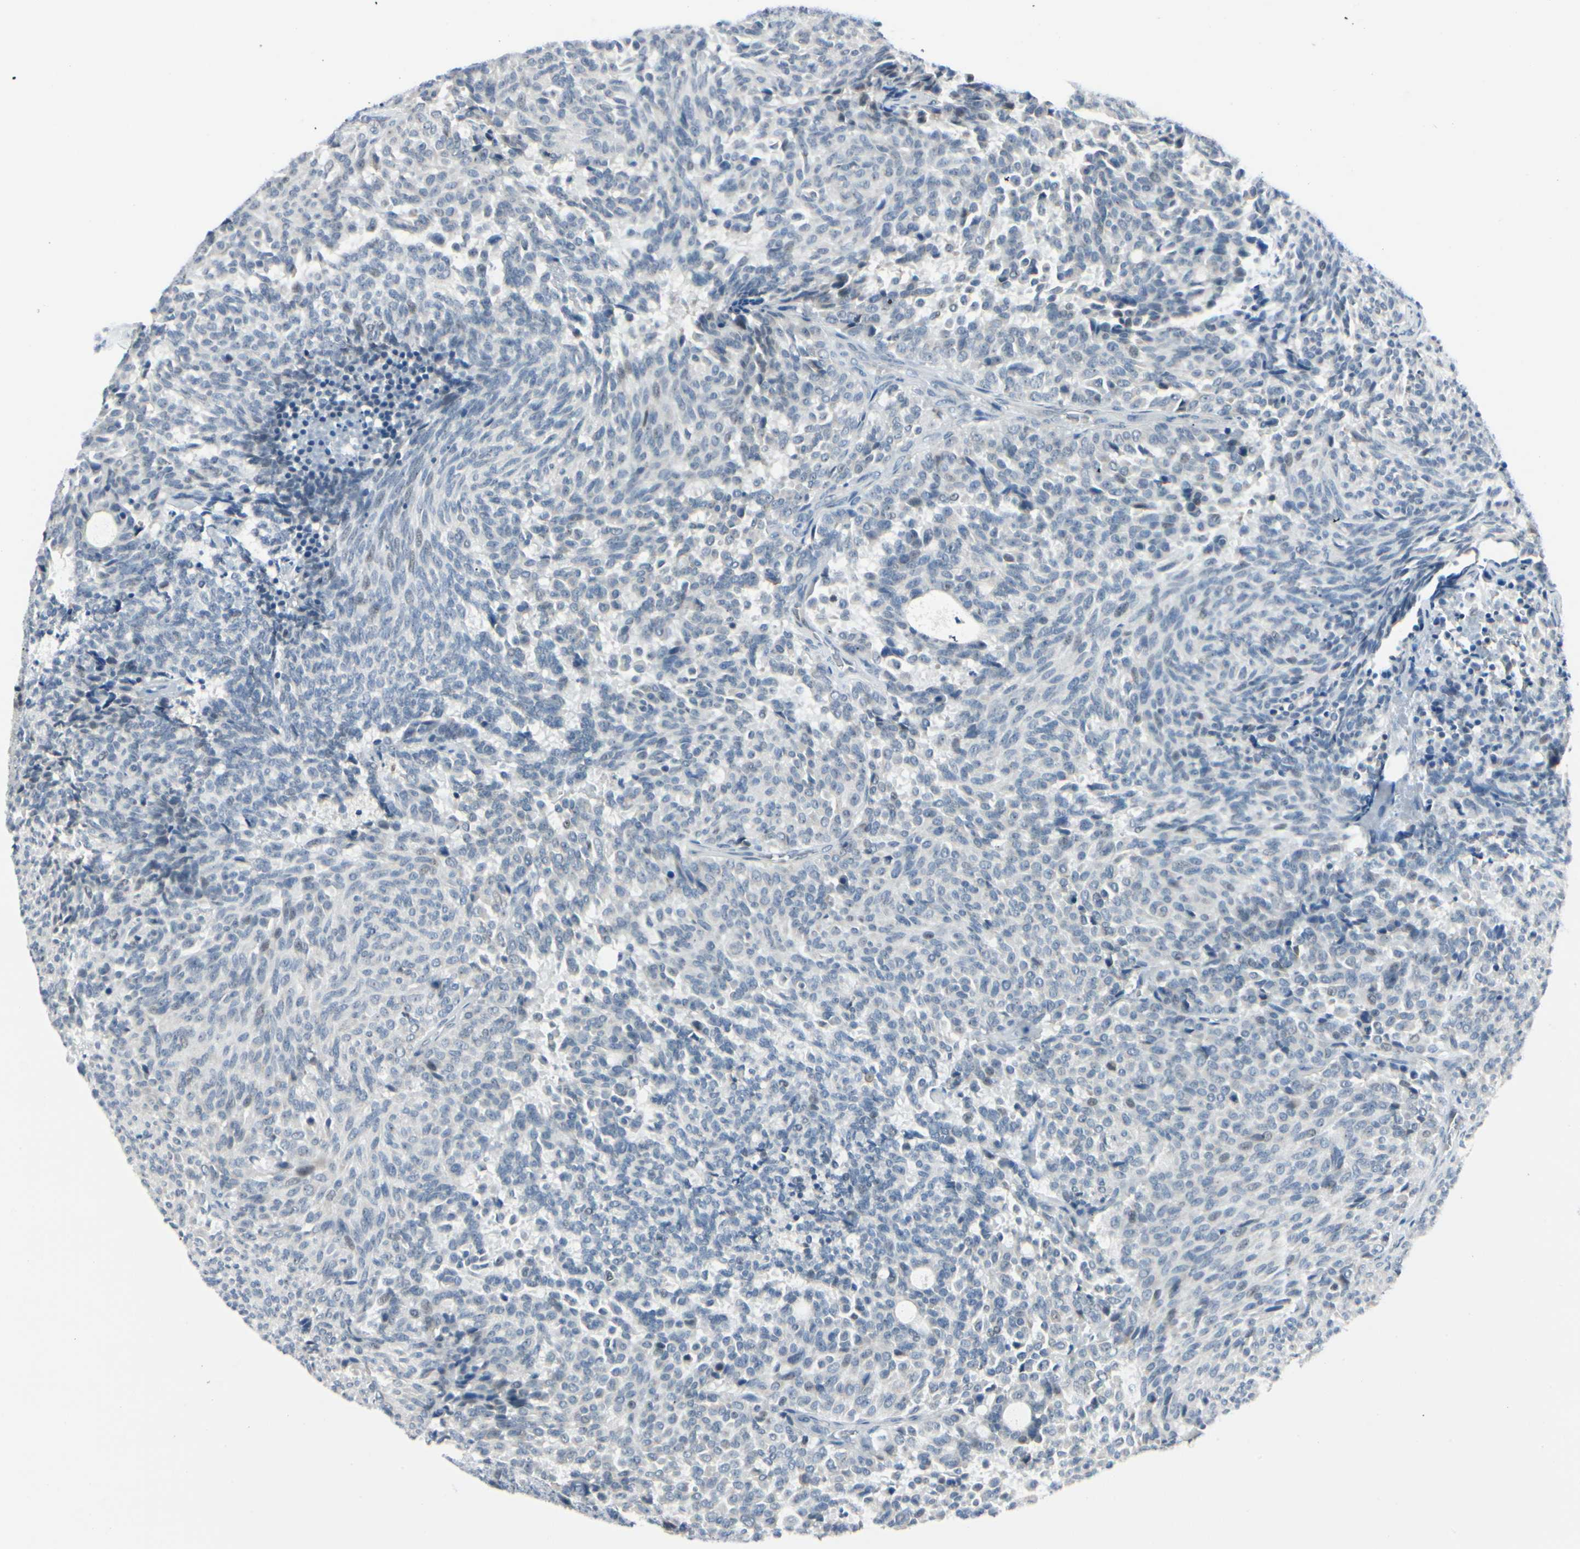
{"staining": {"intensity": "negative", "quantity": "none", "location": "none"}, "tissue": "carcinoid", "cell_type": "Tumor cells", "image_type": "cancer", "snomed": [{"axis": "morphology", "description": "Carcinoid, malignant, NOS"}, {"axis": "topography", "description": "Pancreas"}], "caption": "An immunohistochemistry photomicrograph of malignant carcinoid is shown. There is no staining in tumor cells of malignant carcinoid. (DAB (3,3'-diaminobenzidine) immunohistochemistry, high magnification).", "gene": "ZSCAN1", "patient": {"sex": "female", "age": 54}}